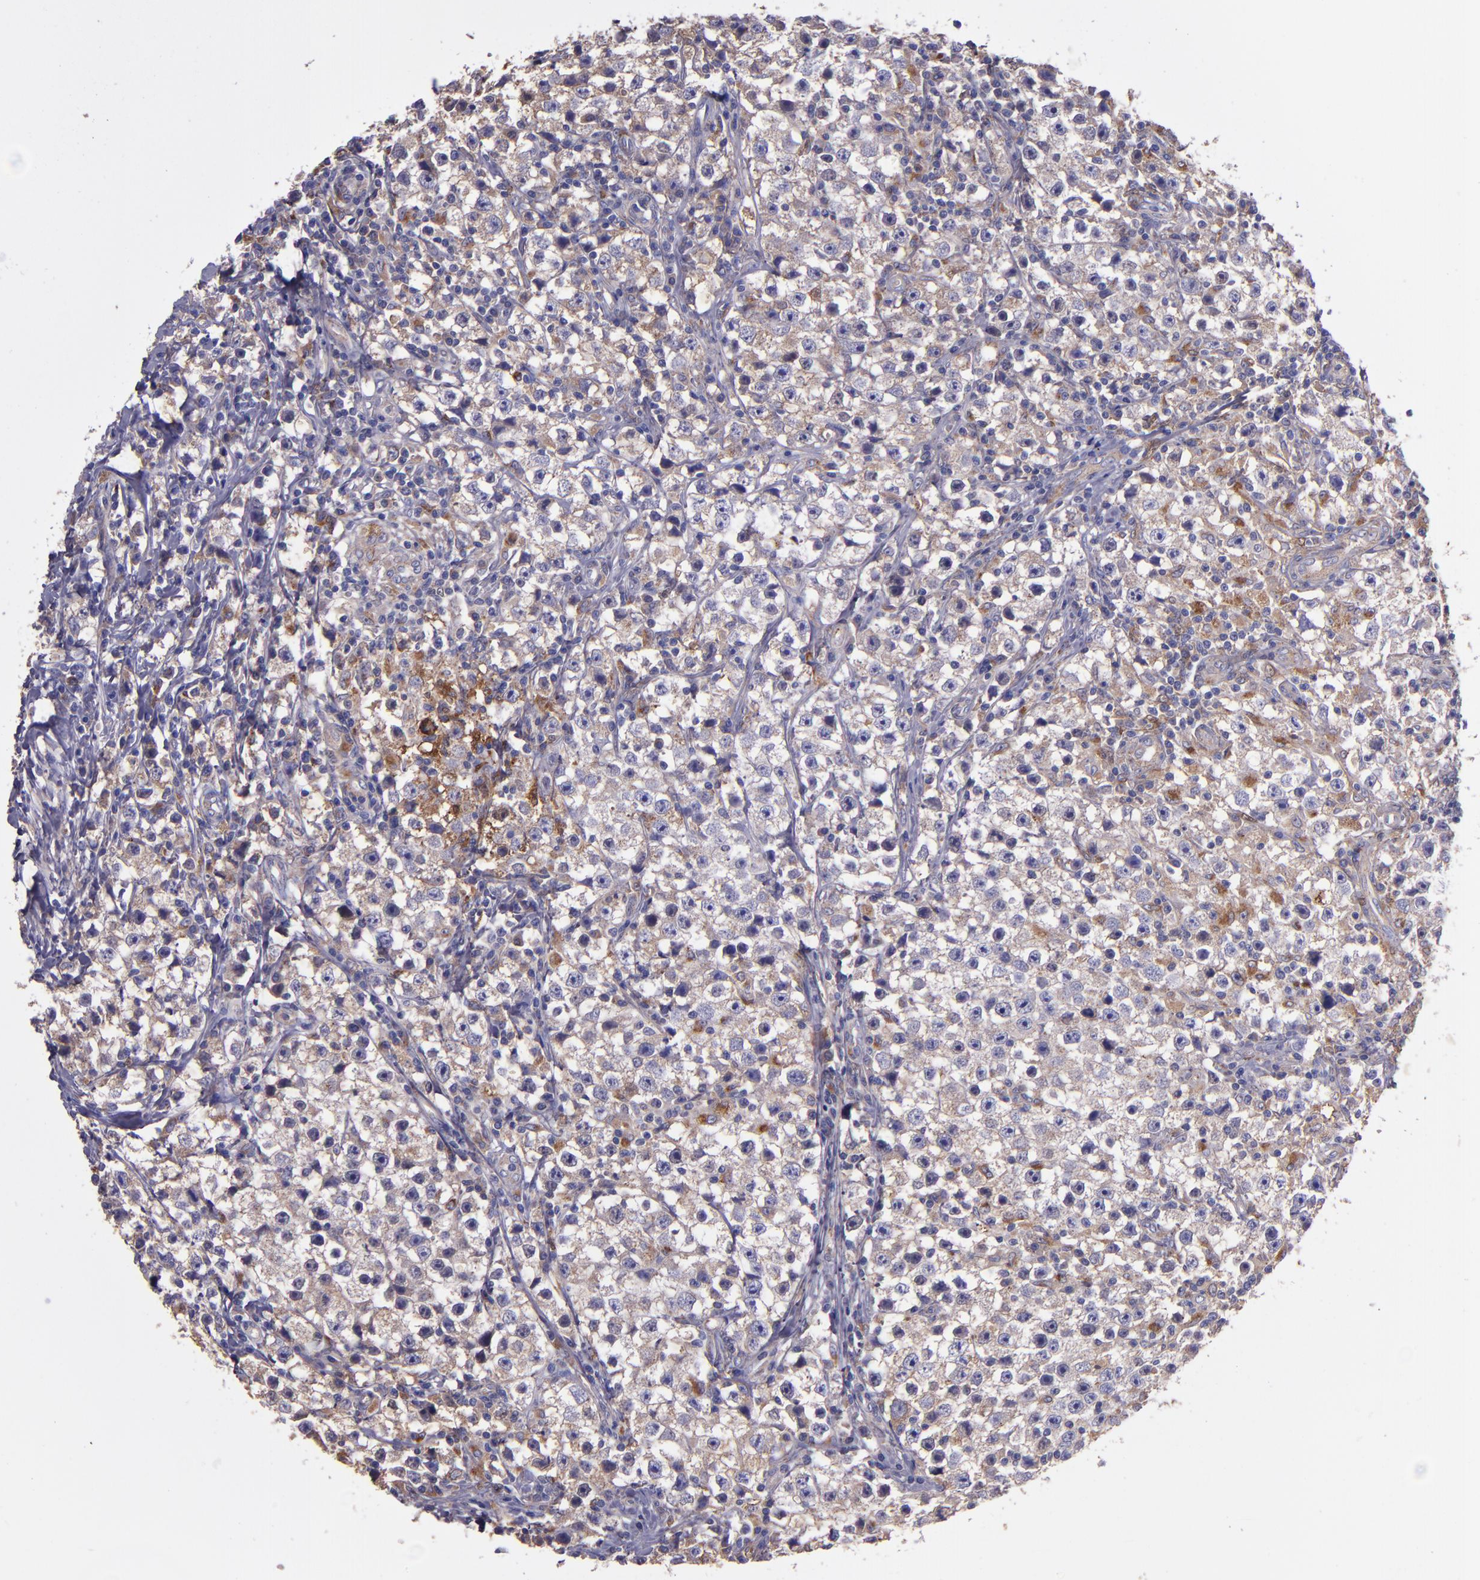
{"staining": {"intensity": "weak", "quantity": "<25%", "location": "cytoplasmic/membranous"}, "tissue": "testis cancer", "cell_type": "Tumor cells", "image_type": "cancer", "snomed": [{"axis": "morphology", "description": "Seminoma, NOS"}, {"axis": "topography", "description": "Testis"}], "caption": "Protein analysis of seminoma (testis) shows no significant positivity in tumor cells.", "gene": "WASHC1", "patient": {"sex": "male", "age": 35}}